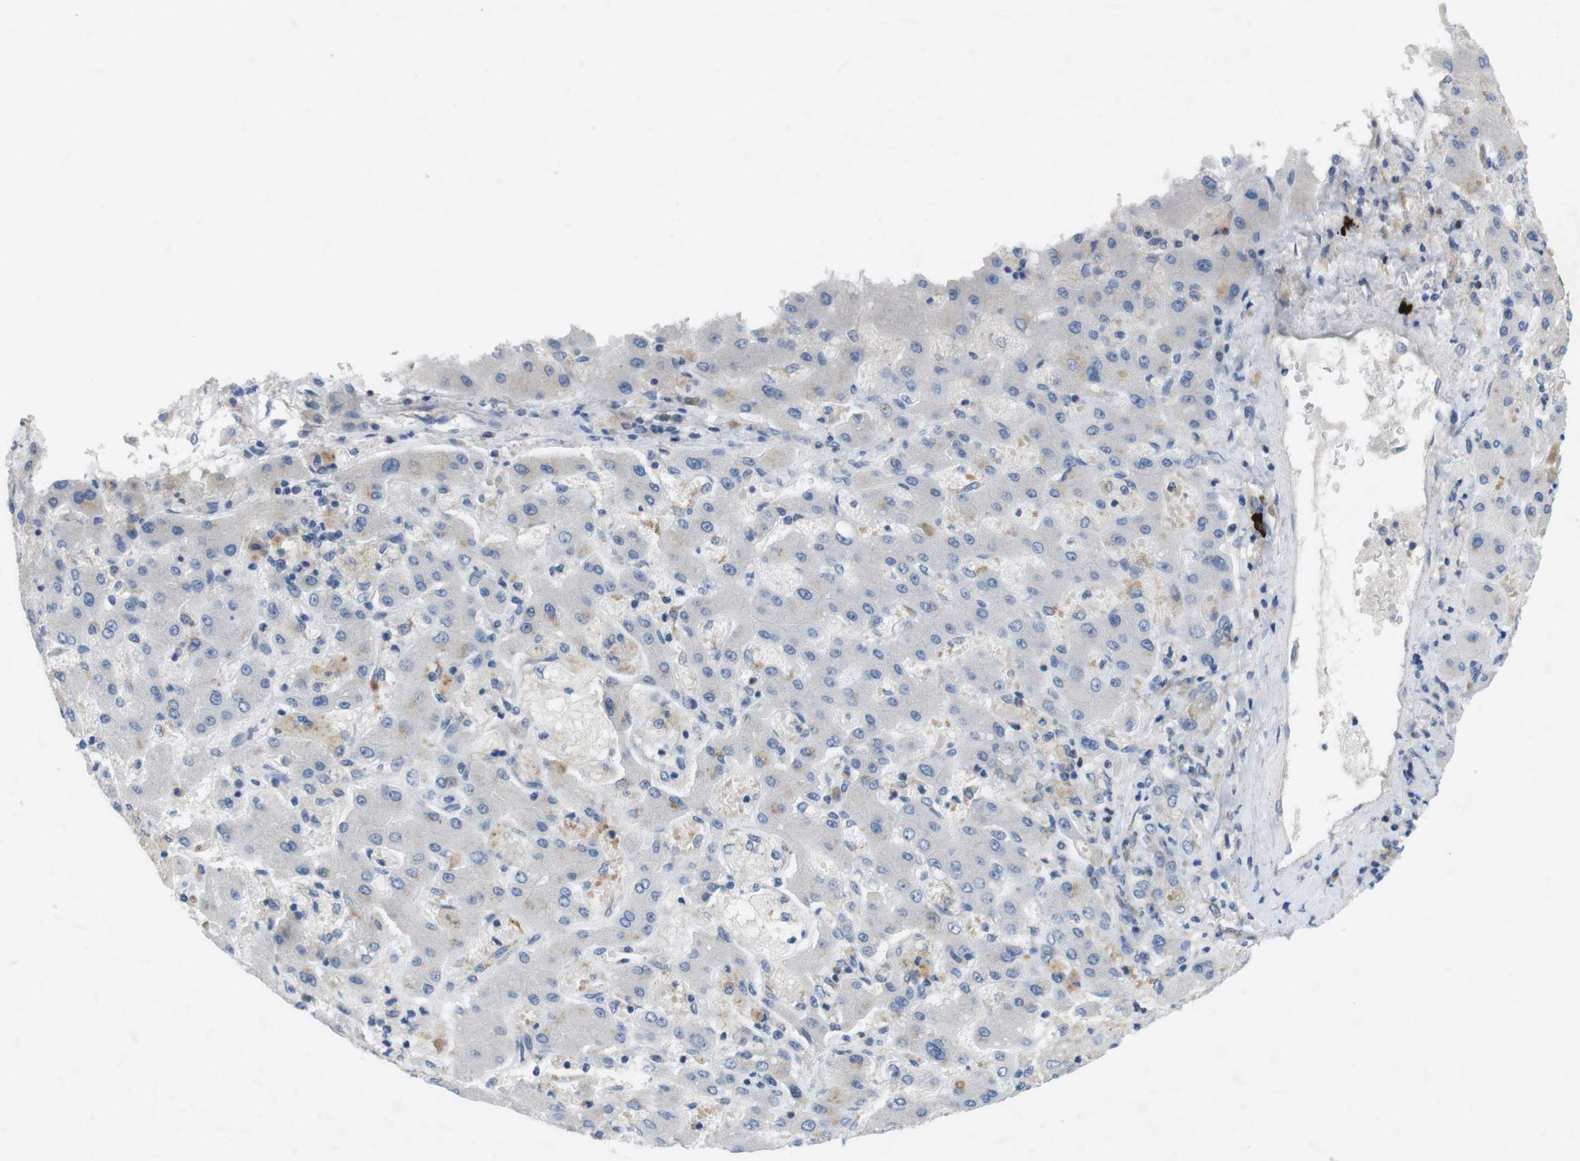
{"staining": {"intensity": "negative", "quantity": "none", "location": "none"}, "tissue": "liver cancer", "cell_type": "Tumor cells", "image_type": "cancer", "snomed": [{"axis": "morphology", "description": "Cholangiocarcinoma"}, {"axis": "topography", "description": "Liver"}], "caption": "Micrograph shows no significant protein staining in tumor cells of liver cholangiocarcinoma.", "gene": "DCLK1", "patient": {"sex": "male", "age": 50}}